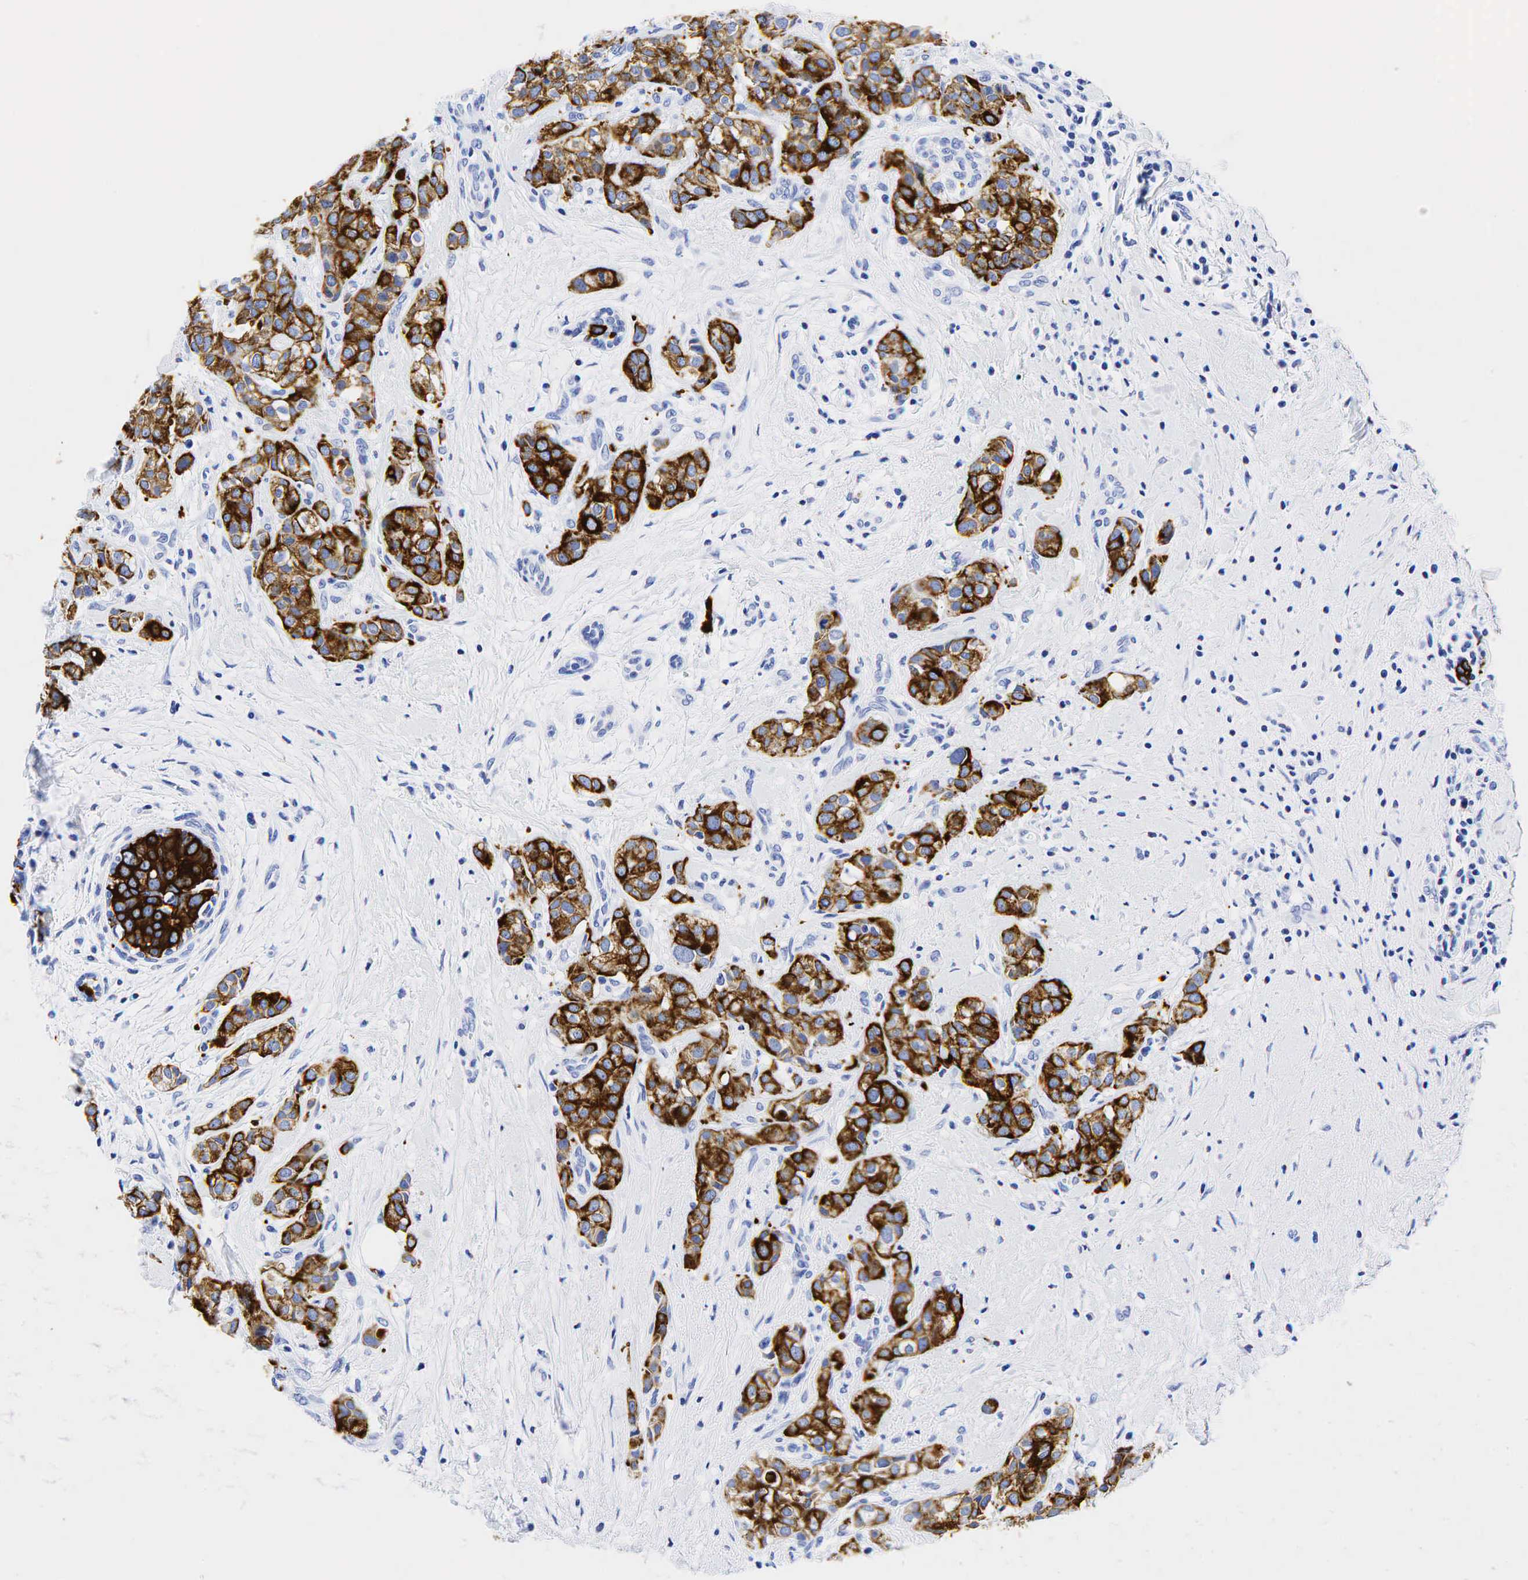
{"staining": {"intensity": "strong", "quantity": ">75%", "location": "cytoplasmic/membranous"}, "tissue": "breast cancer", "cell_type": "Tumor cells", "image_type": "cancer", "snomed": [{"axis": "morphology", "description": "Duct carcinoma"}, {"axis": "topography", "description": "Breast"}], "caption": "A brown stain highlights strong cytoplasmic/membranous expression of a protein in human breast cancer (invasive ductal carcinoma) tumor cells.", "gene": "KRT19", "patient": {"sex": "female", "age": 55}}